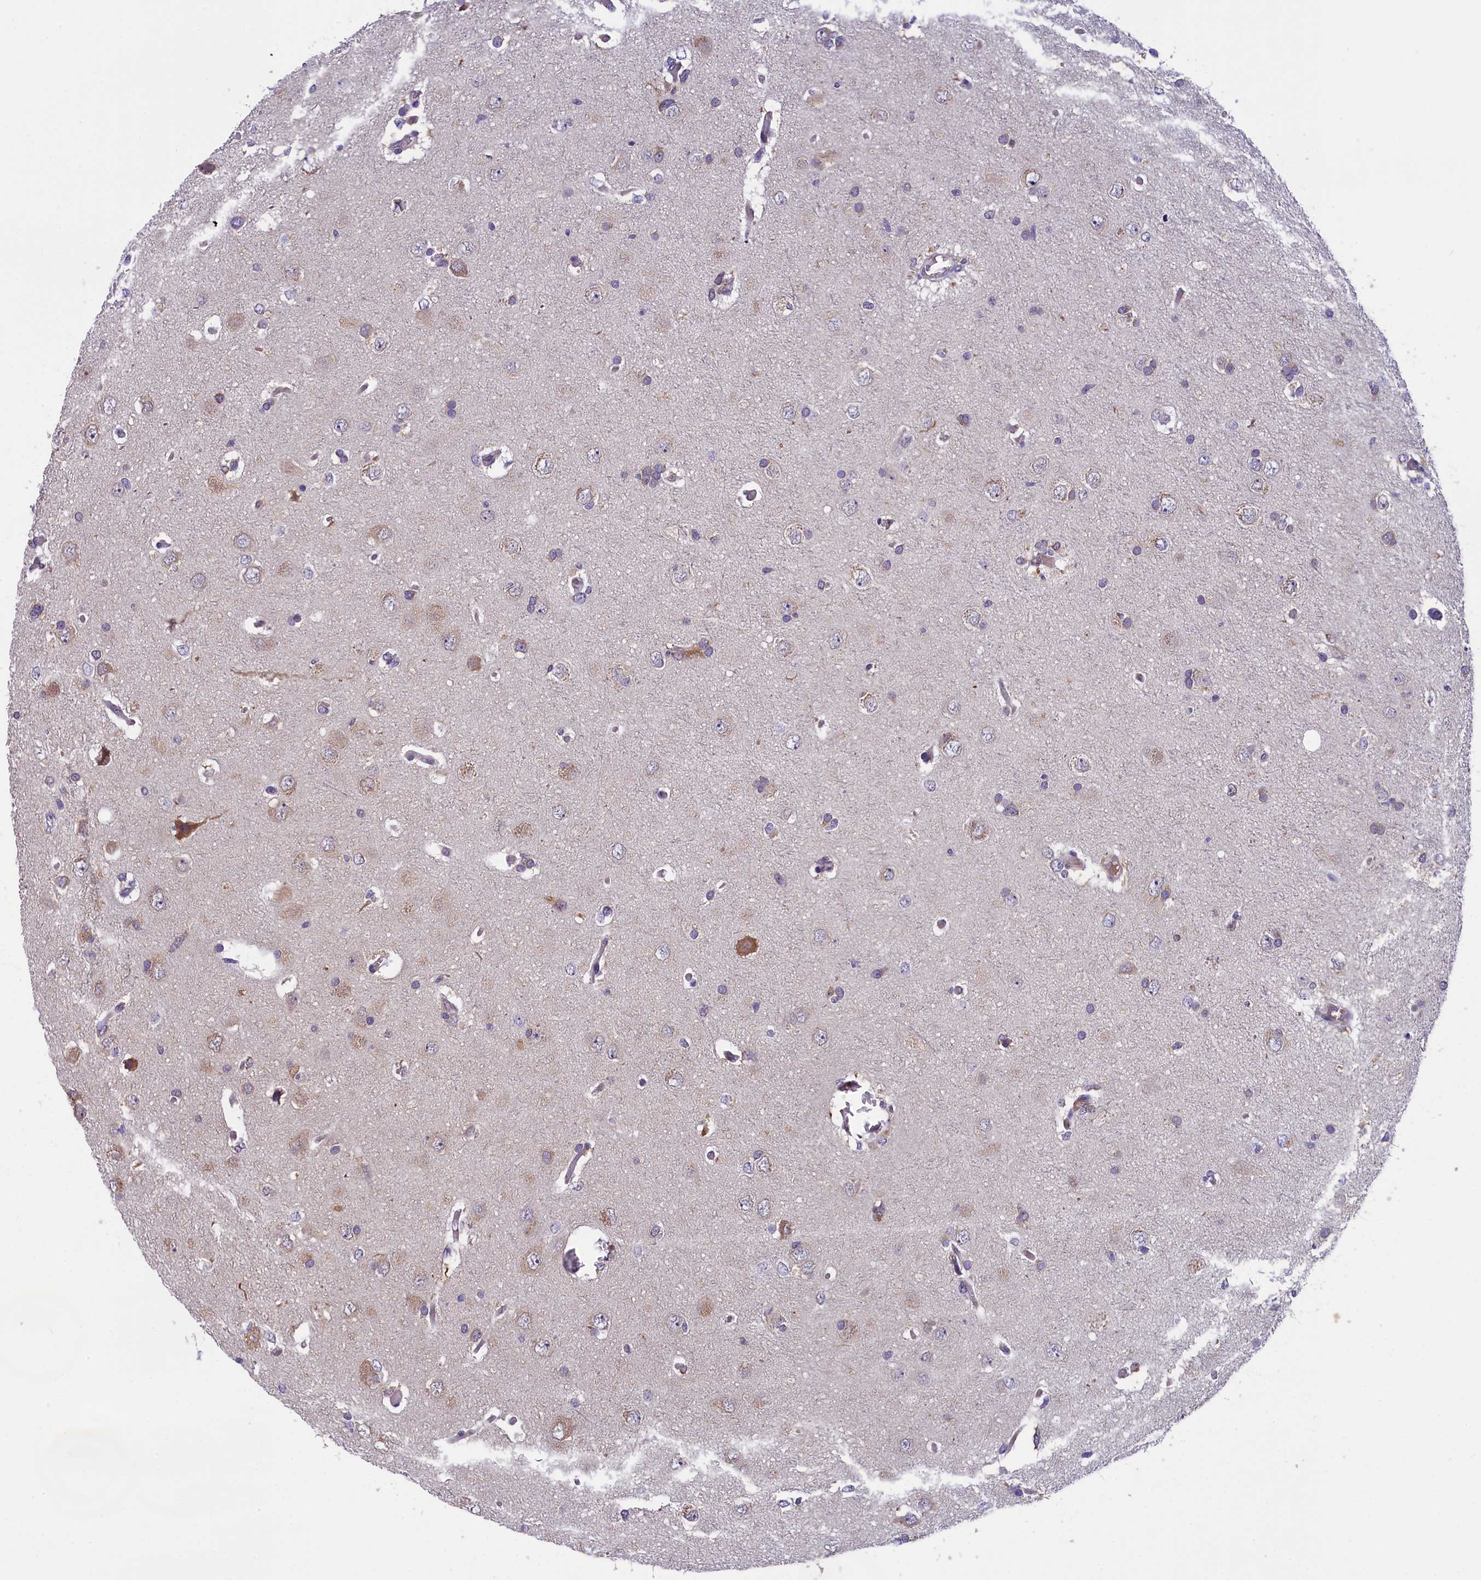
{"staining": {"intensity": "weak", "quantity": "25%-75%", "location": "cytoplasmic/membranous"}, "tissue": "glioma", "cell_type": "Tumor cells", "image_type": "cancer", "snomed": [{"axis": "morphology", "description": "Glioma, malignant, High grade"}, {"axis": "topography", "description": "Brain"}], "caption": "The image reveals immunohistochemical staining of glioma. There is weak cytoplasmic/membranous positivity is appreciated in approximately 25%-75% of tumor cells. (DAB (3,3'-diaminobenzidine) IHC with brightfield microscopy, high magnification).", "gene": "ABCC8", "patient": {"sex": "female", "age": 59}}